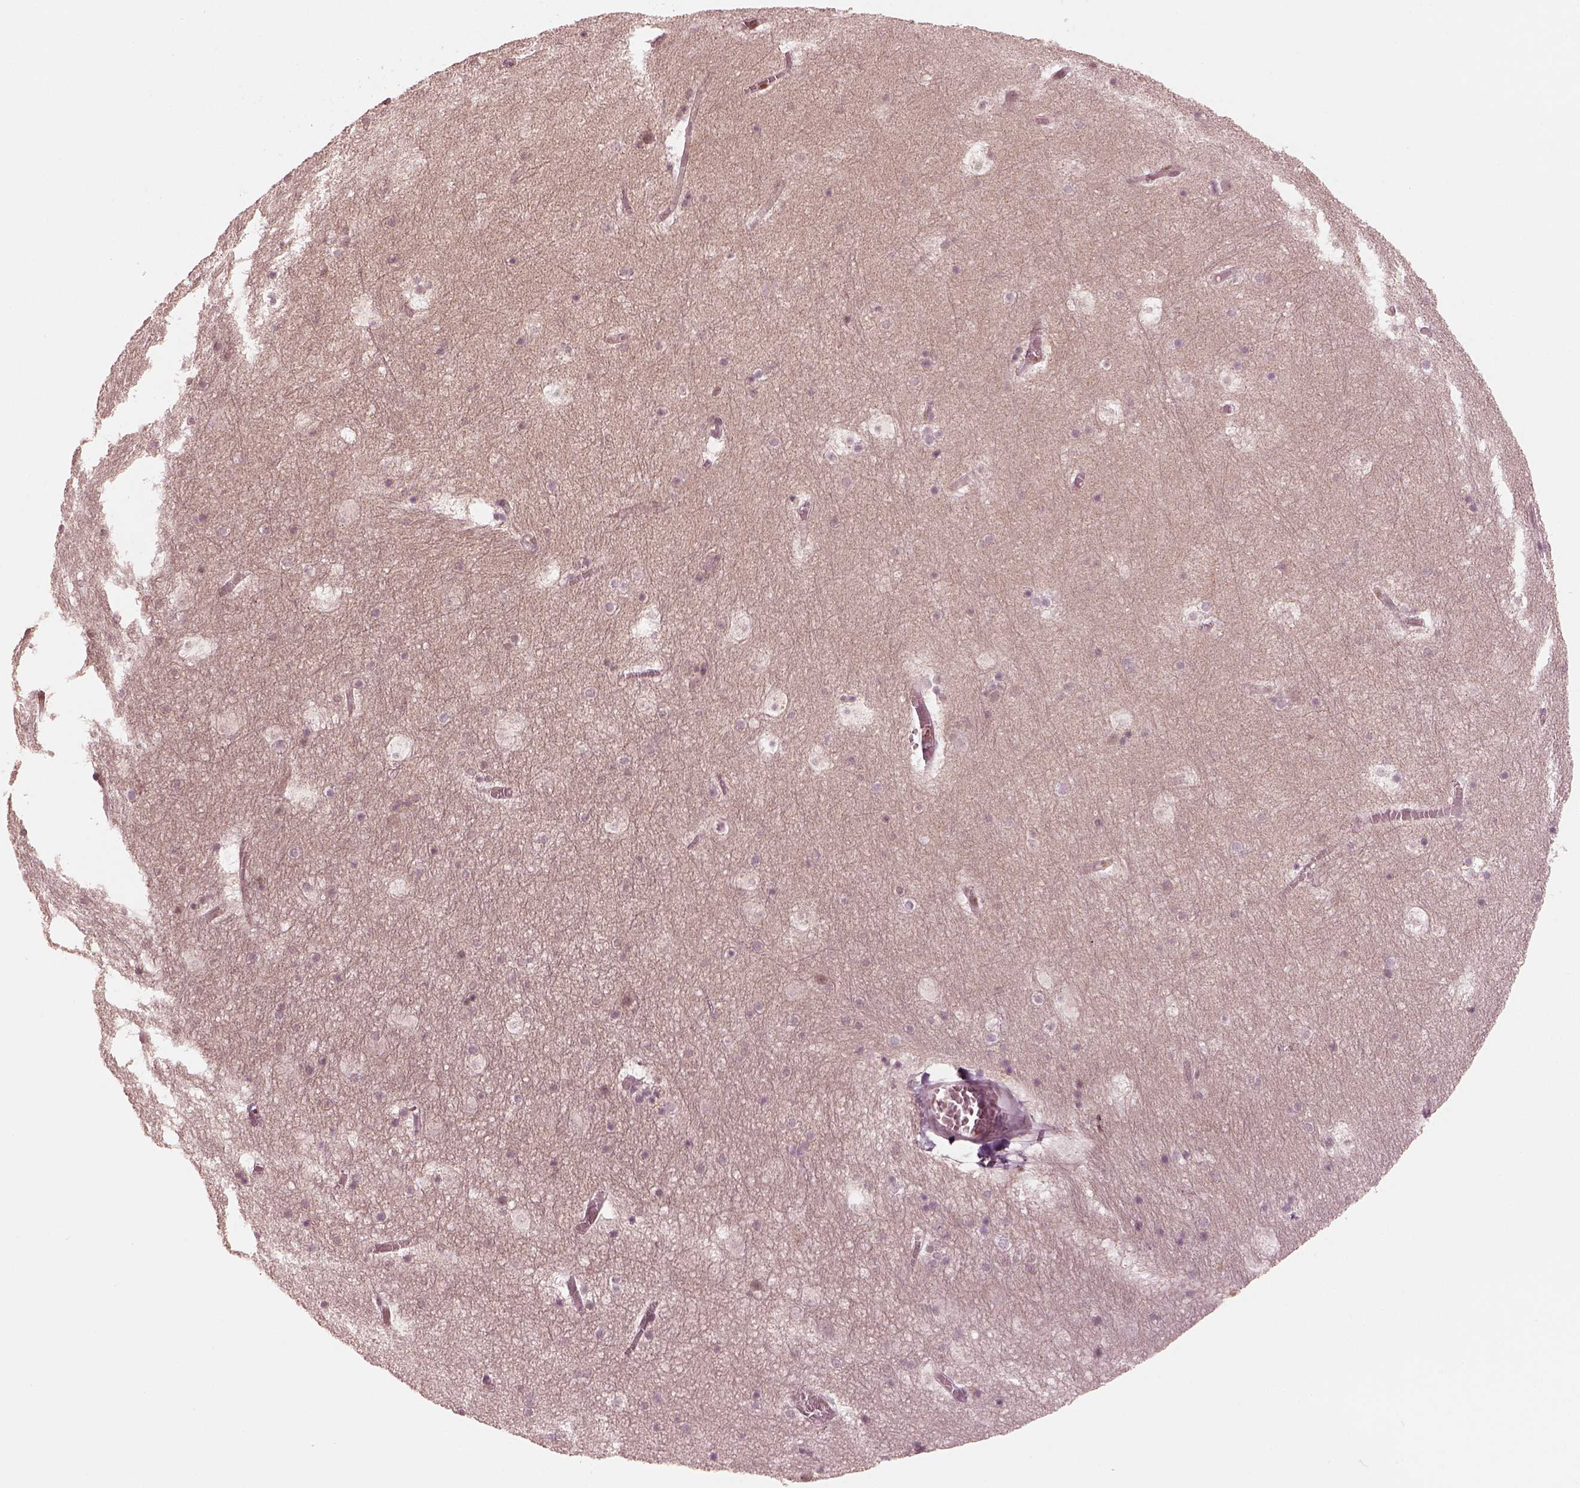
{"staining": {"intensity": "negative", "quantity": "none", "location": "none"}, "tissue": "hippocampus", "cell_type": "Glial cells", "image_type": "normal", "snomed": [{"axis": "morphology", "description": "Normal tissue, NOS"}, {"axis": "topography", "description": "Hippocampus"}], "caption": "Human hippocampus stained for a protein using immunohistochemistry exhibits no staining in glial cells.", "gene": "IQCB1", "patient": {"sex": "male", "age": 45}}